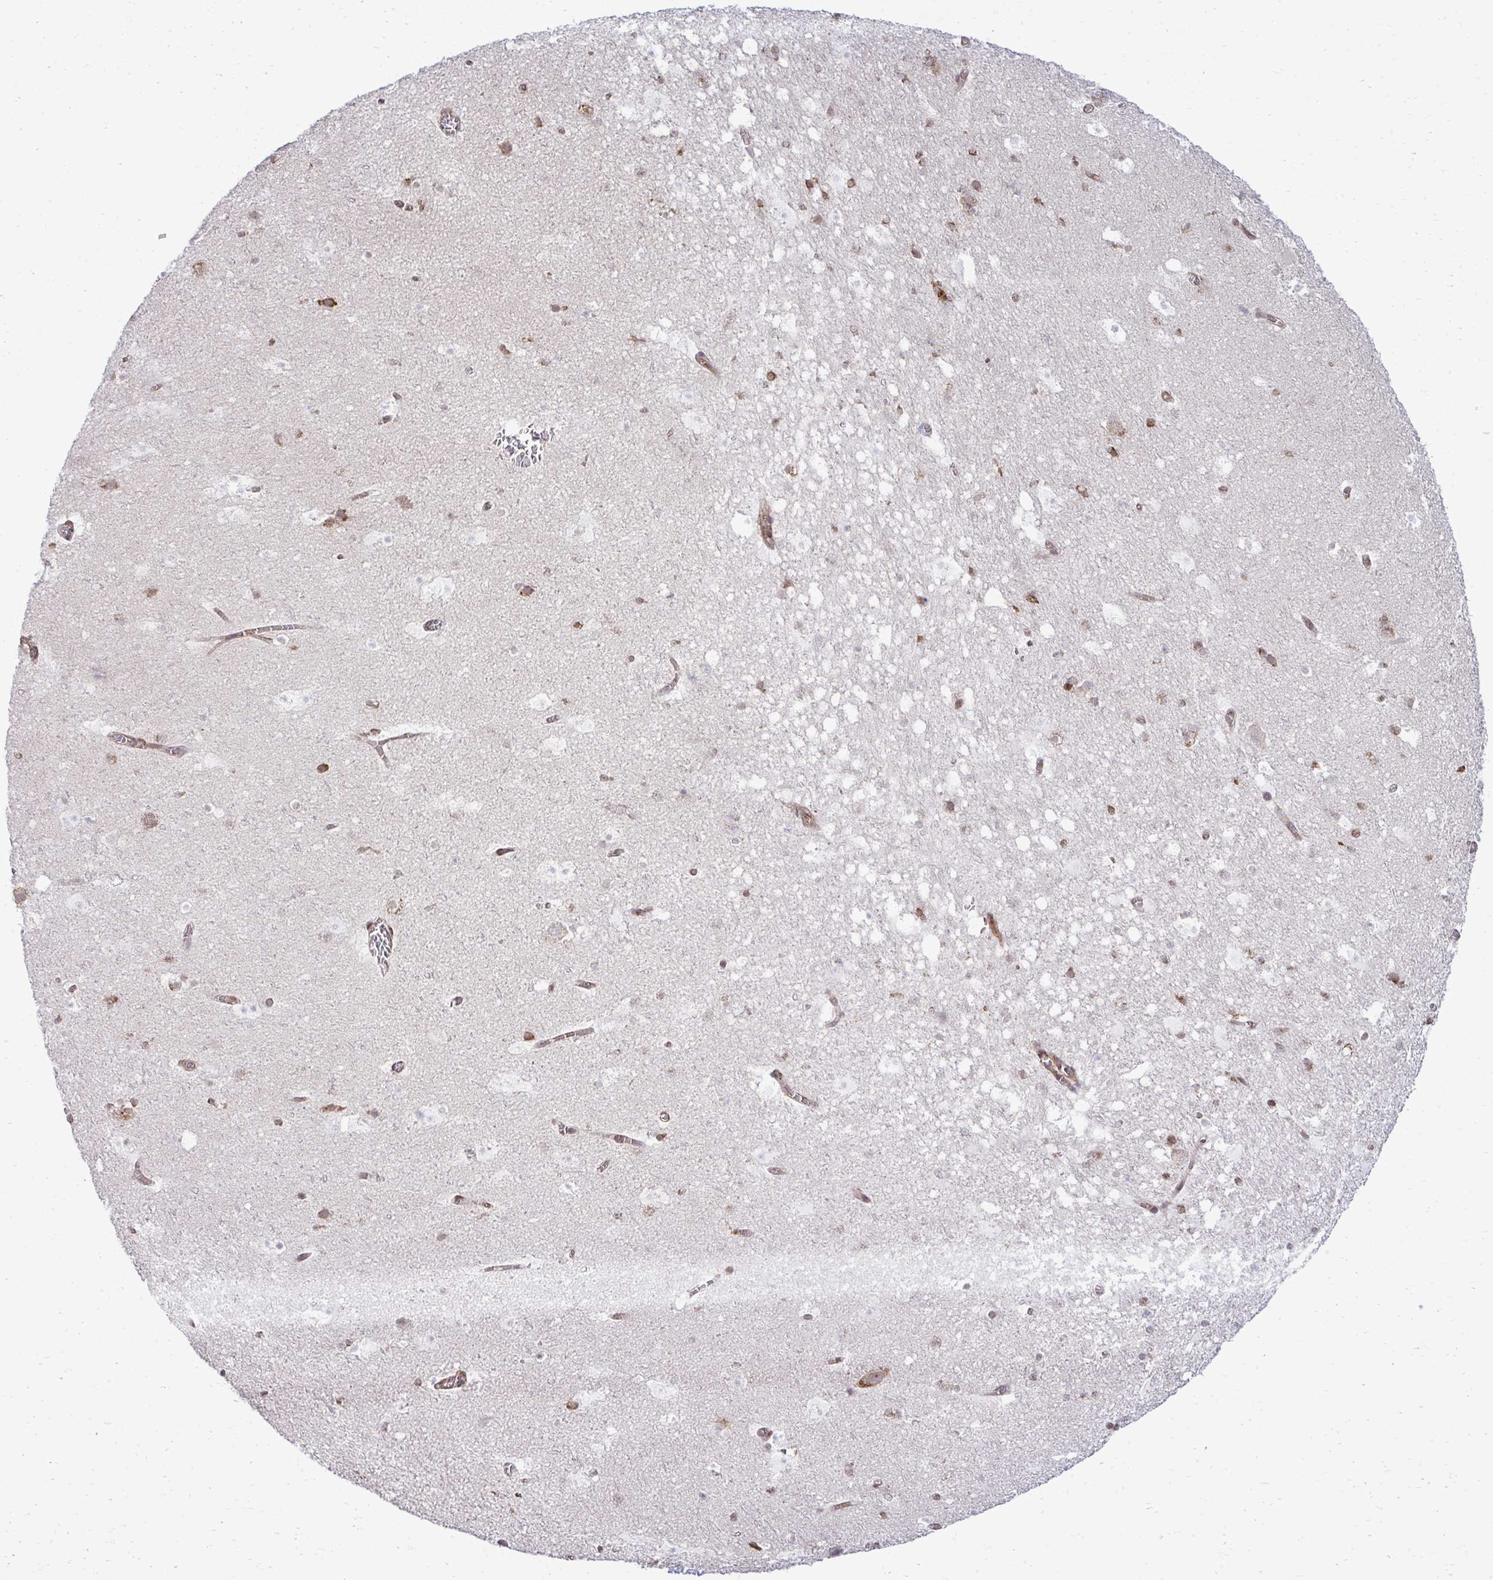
{"staining": {"intensity": "moderate", "quantity": "<25%", "location": "cytoplasmic/membranous,nuclear"}, "tissue": "hippocampus", "cell_type": "Glial cells", "image_type": "normal", "snomed": [{"axis": "morphology", "description": "Normal tissue, NOS"}, {"axis": "topography", "description": "Hippocampus"}], "caption": "A brown stain highlights moderate cytoplasmic/membranous,nuclear staining of a protein in glial cells of unremarkable hippocampus. Immunohistochemistry stains the protein of interest in brown and the nuclei are stained blue.", "gene": "FUT10", "patient": {"sex": "female", "age": 42}}